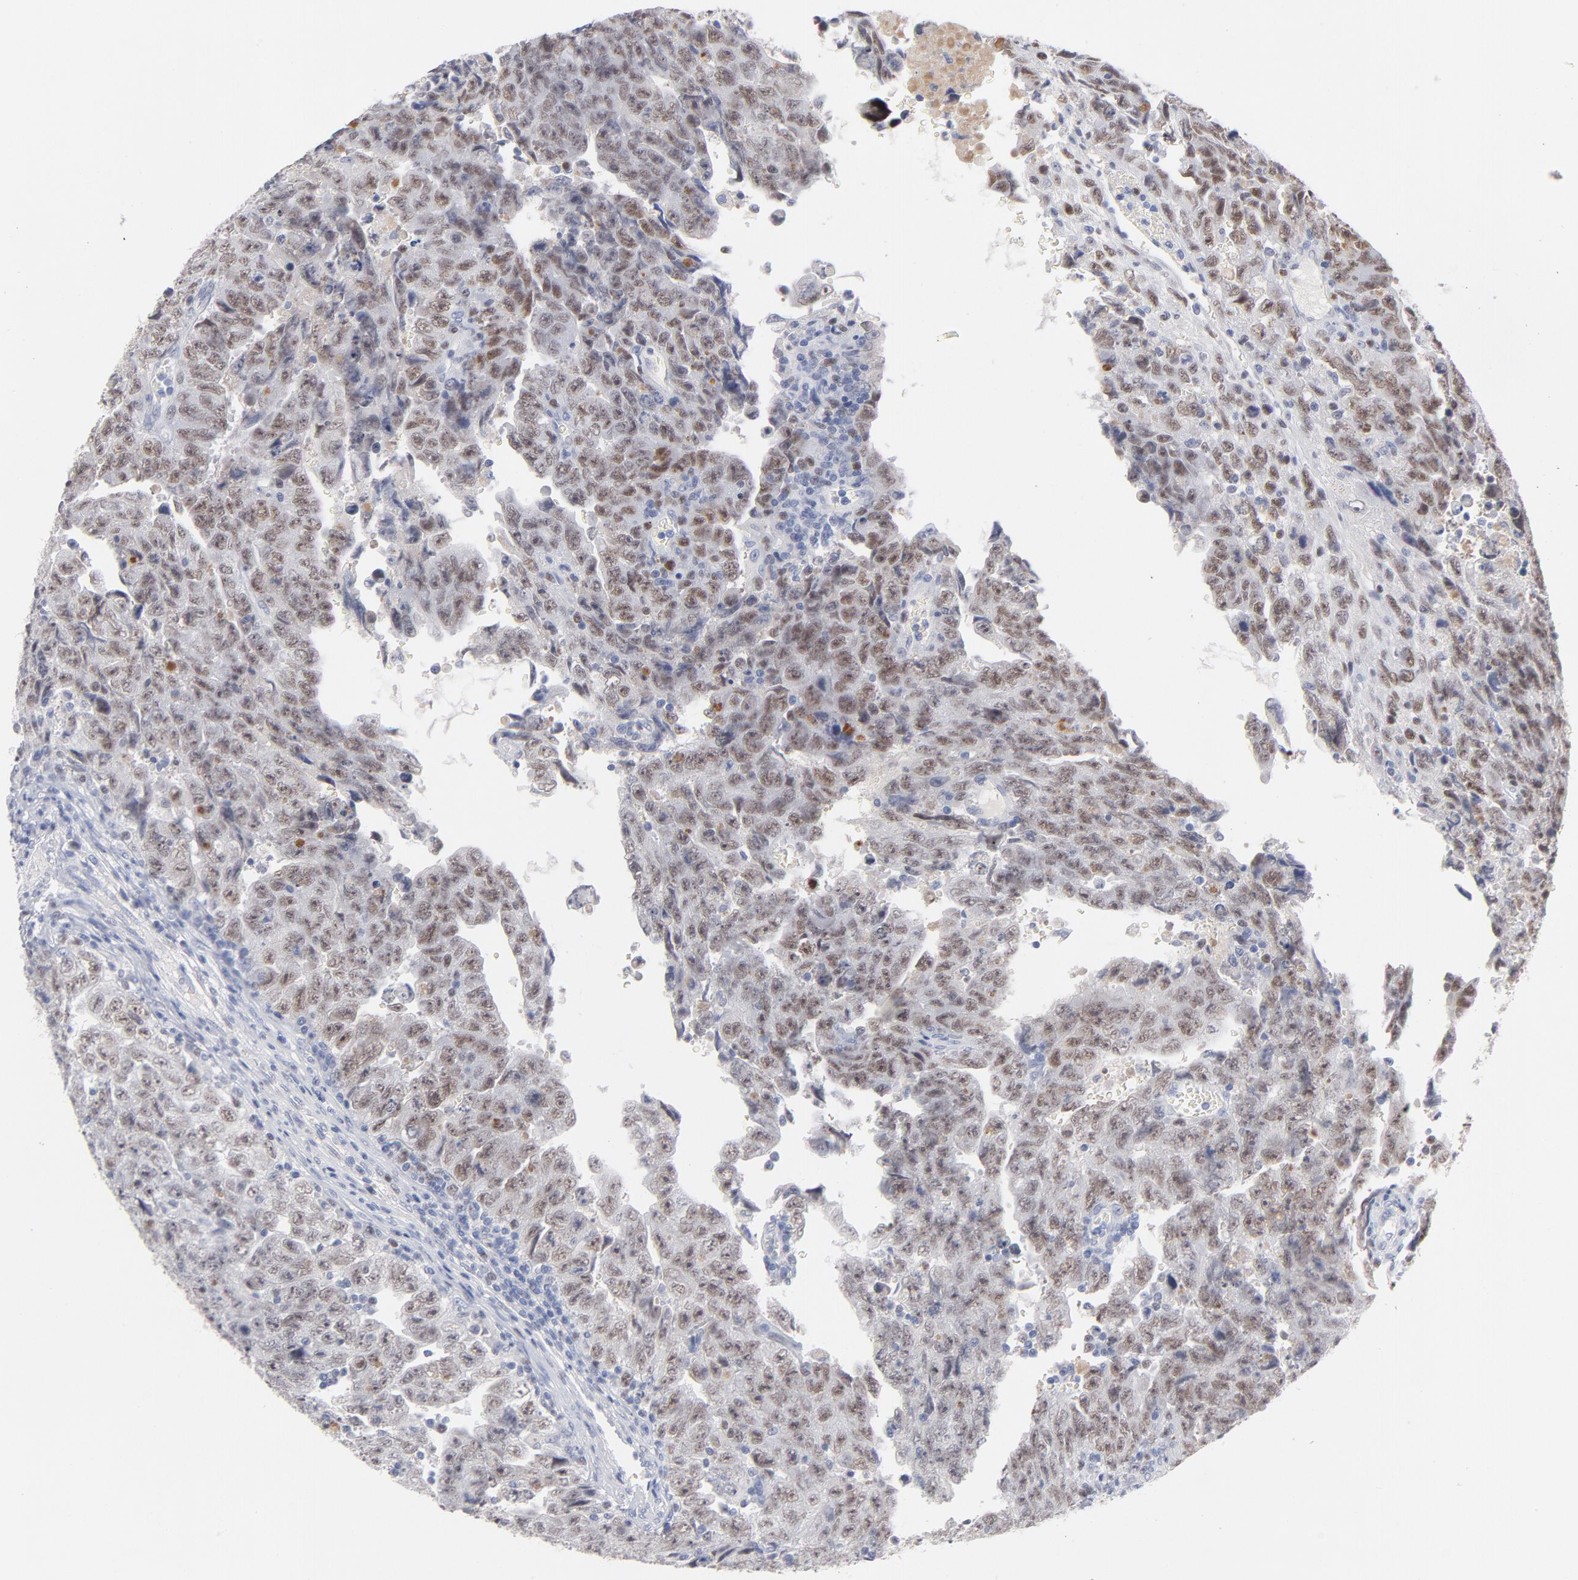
{"staining": {"intensity": "moderate", "quantity": ">75%", "location": "nuclear"}, "tissue": "testis cancer", "cell_type": "Tumor cells", "image_type": "cancer", "snomed": [{"axis": "morphology", "description": "Carcinoma, Embryonal, NOS"}, {"axis": "topography", "description": "Testis"}], "caption": "The micrograph displays staining of testis embryonal carcinoma, revealing moderate nuclear protein positivity (brown color) within tumor cells.", "gene": "MCM7", "patient": {"sex": "male", "age": 28}}